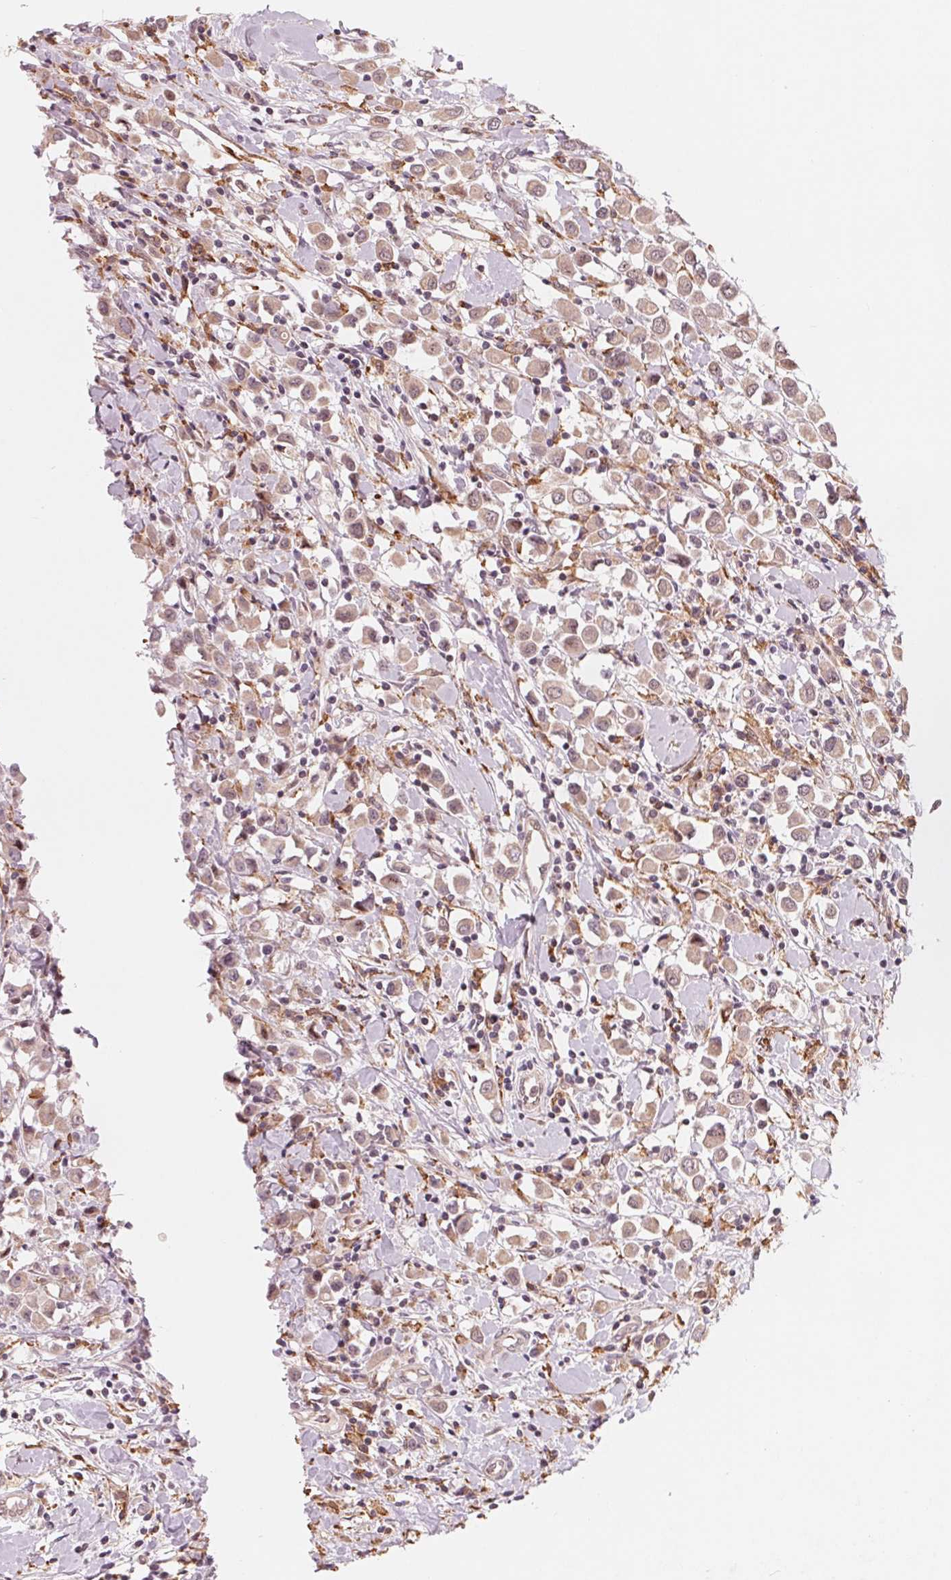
{"staining": {"intensity": "weak", "quantity": ">75%", "location": "cytoplasmic/membranous"}, "tissue": "breast cancer", "cell_type": "Tumor cells", "image_type": "cancer", "snomed": [{"axis": "morphology", "description": "Duct carcinoma"}, {"axis": "topography", "description": "Breast"}], "caption": "A low amount of weak cytoplasmic/membranous expression is present in approximately >75% of tumor cells in intraductal carcinoma (breast) tissue.", "gene": "IL9R", "patient": {"sex": "female", "age": 61}}